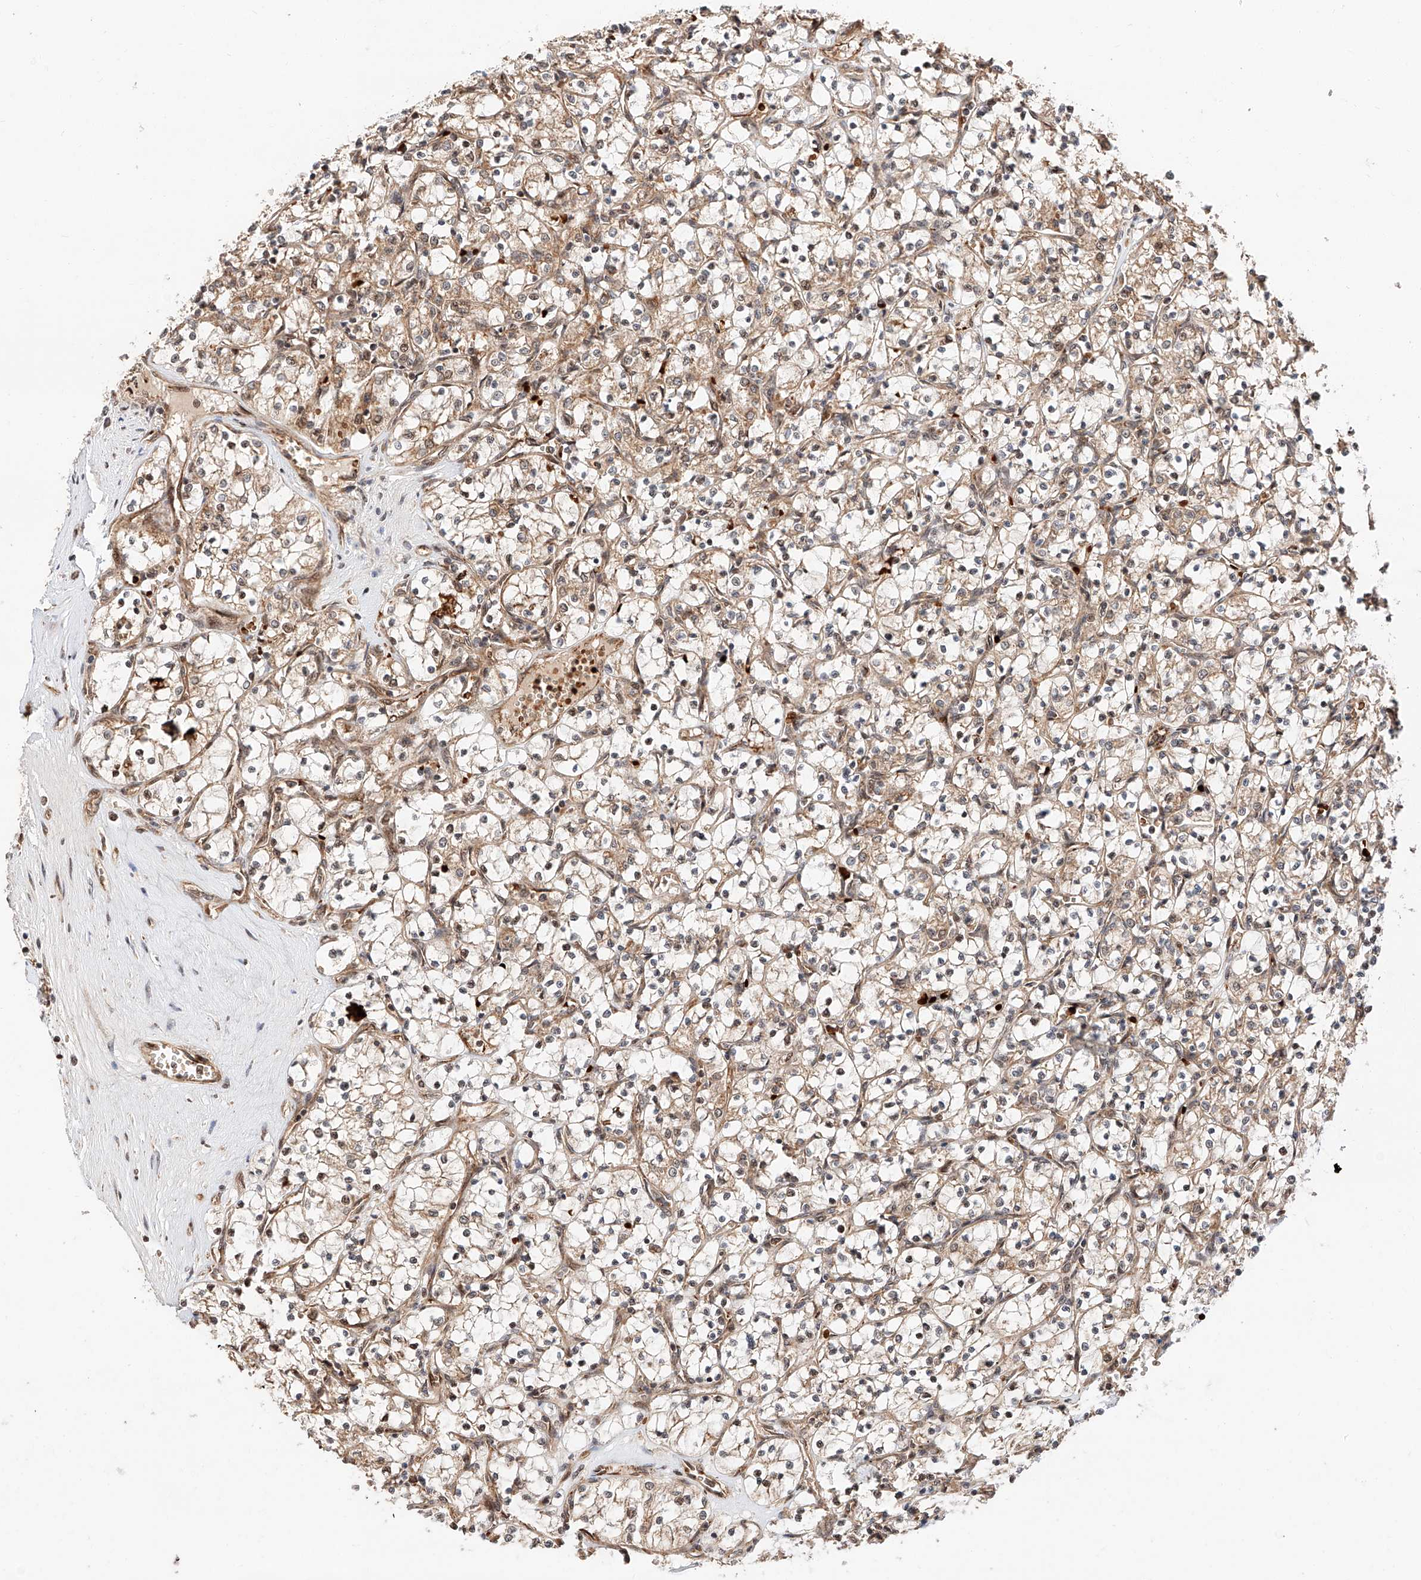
{"staining": {"intensity": "moderate", "quantity": "25%-75%", "location": "cytoplasmic/membranous,nuclear"}, "tissue": "renal cancer", "cell_type": "Tumor cells", "image_type": "cancer", "snomed": [{"axis": "morphology", "description": "Adenocarcinoma, NOS"}, {"axis": "topography", "description": "Kidney"}], "caption": "Protein analysis of renal adenocarcinoma tissue demonstrates moderate cytoplasmic/membranous and nuclear expression in about 25%-75% of tumor cells.", "gene": "THTPA", "patient": {"sex": "female", "age": 69}}